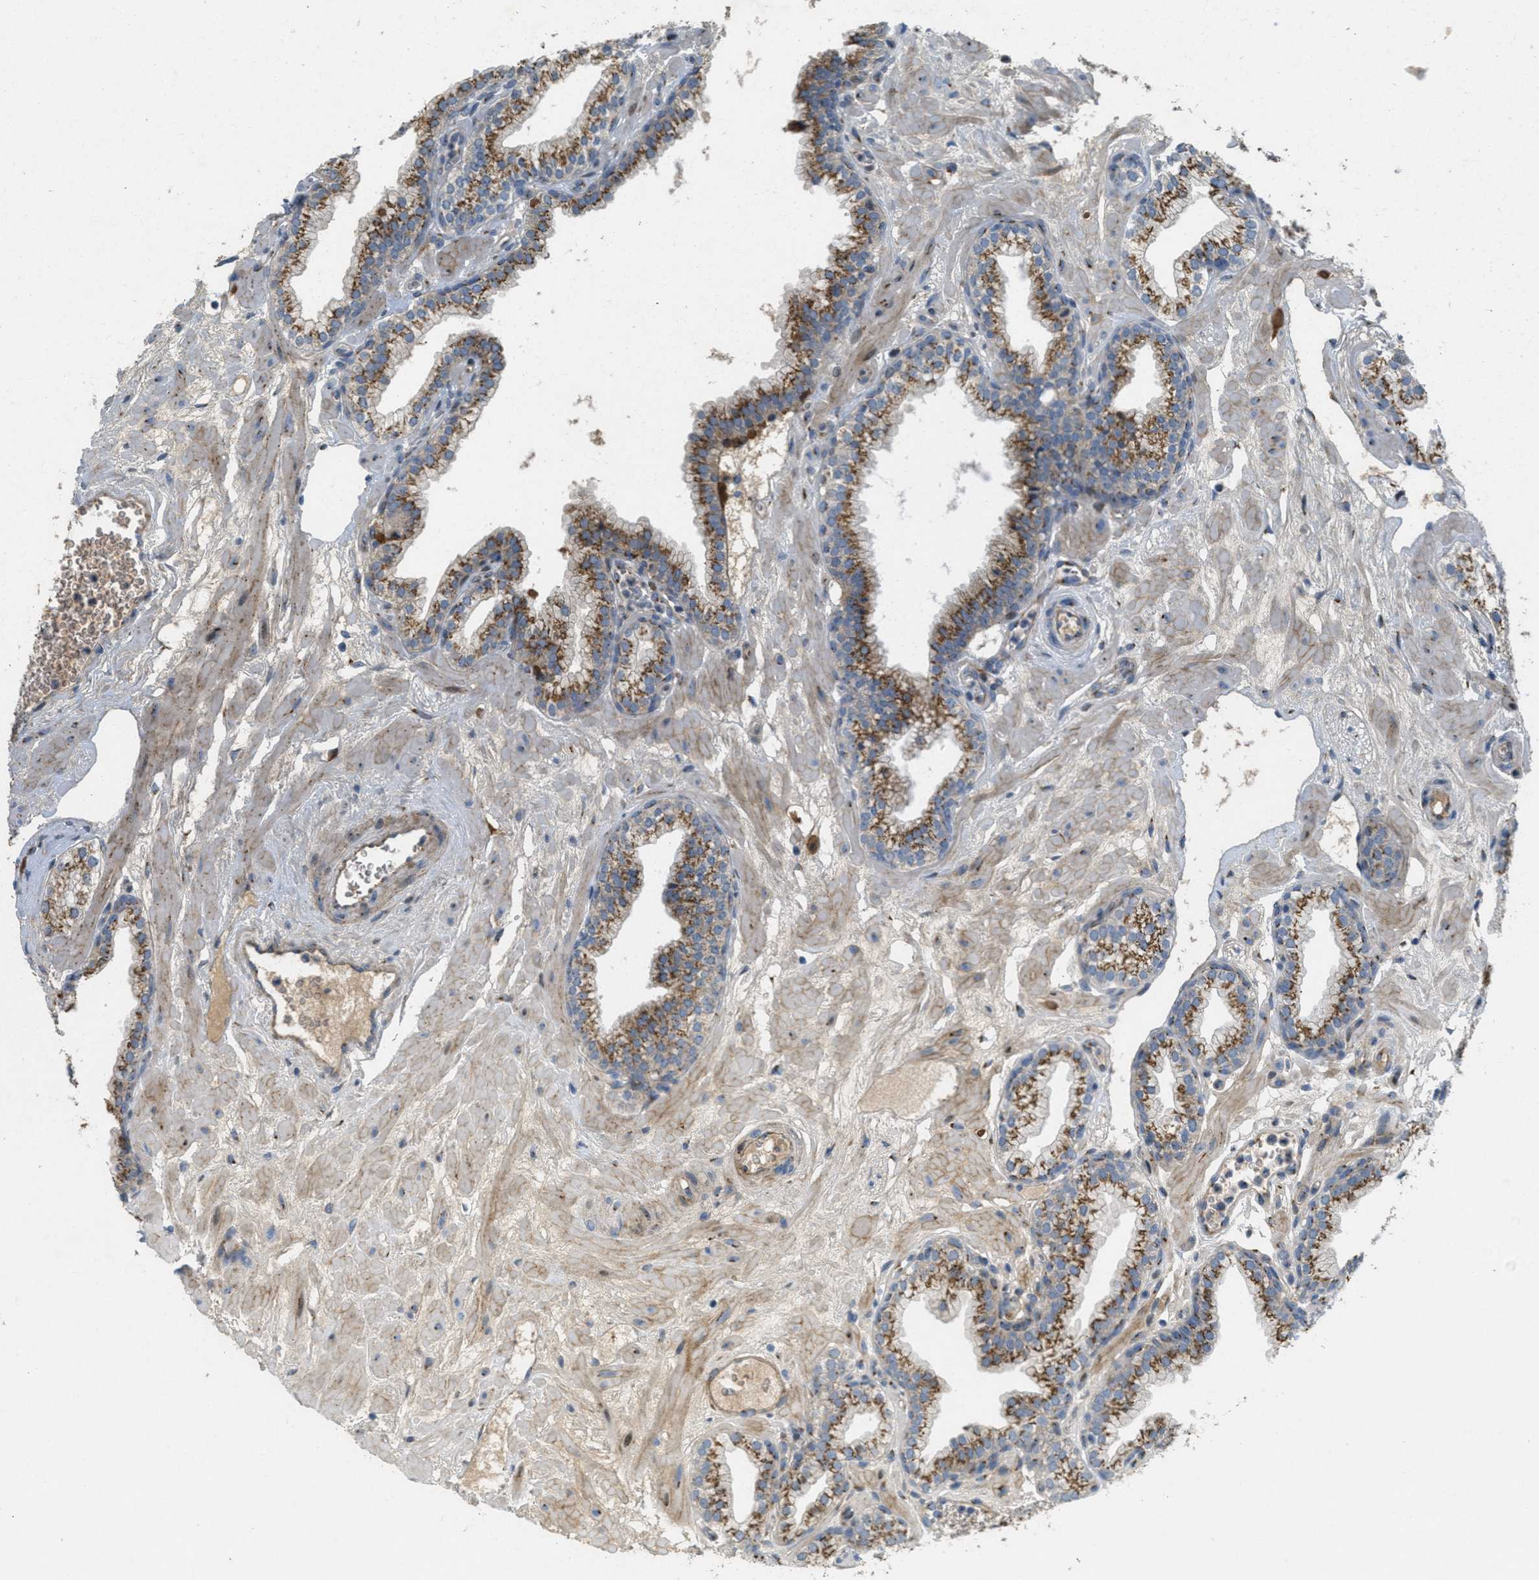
{"staining": {"intensity": "moderate", "quantity": ">75%", "location": "cytoplasmic/membranous"}, "tissue": "prostate", "cell_type": "Glandular cells", "image_type": "normal", "snomed": [{"axis": "morphology", "description": "Normal tissue, NOS"}, {"axis": "morphology", "description": "Urothelial carcinoma, Low grade"}, {"axis": "topography", "description": "Urinary bladder"}, {"axis": "topography", "description": "Prostate"}], "caption": "IHC photomicrograph of normal prostate: prostate stained using IHC displays medium levels of moderate protein expression localized specifically in the cytoplasmic/membranous of glandular cells, appearing as a cytoplasmic/membranous brown color.", "gene": "ZFPL1", "patient": {"sex": "male", "age": 60}}